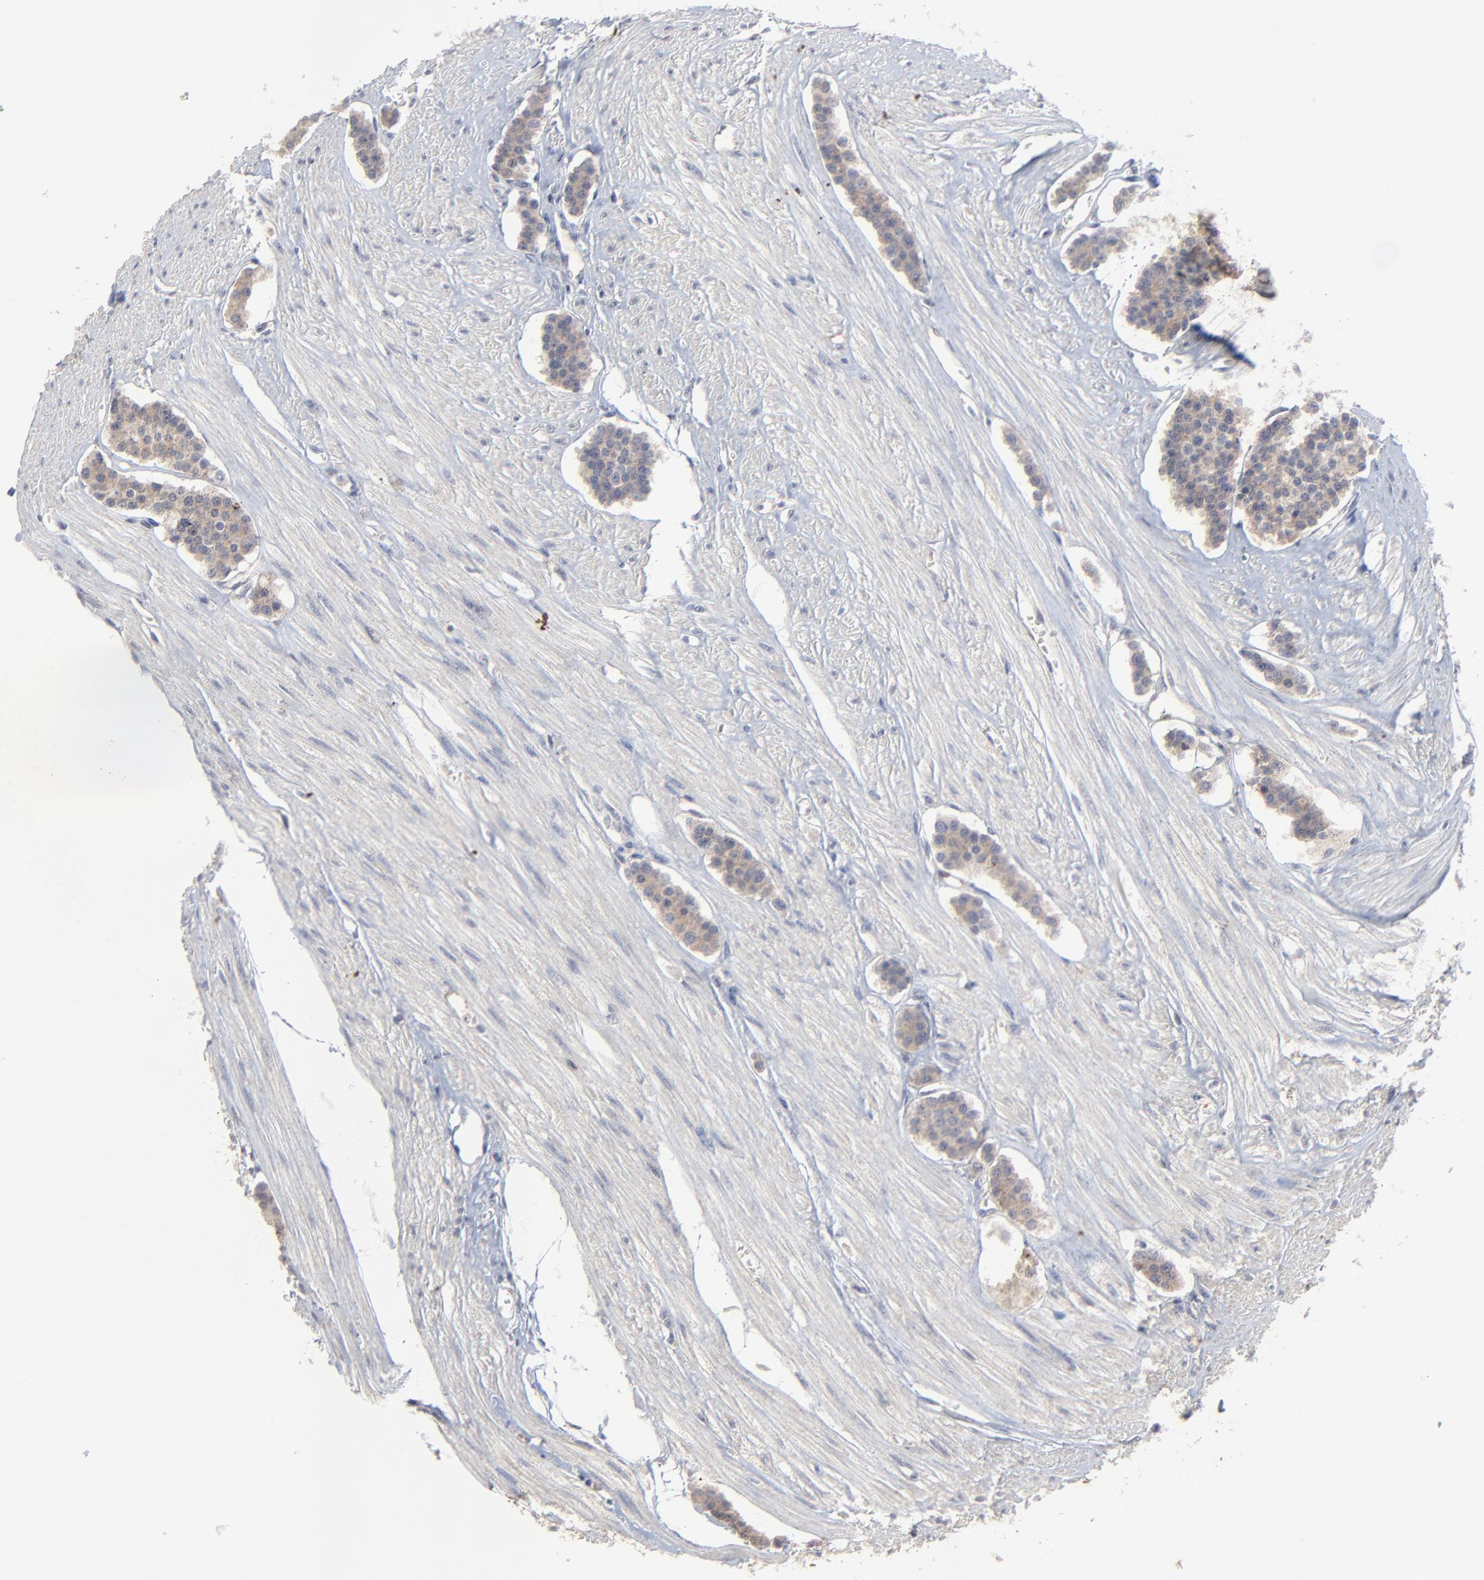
{"staining": {"intensity": "weak", "quantity": ">75%", "location": "cytoplasmic/membranous"}, "tissue": "carcinoid", "cell_type": "Tumor cells", "image_type": "cancer", "snomed": [{"axis": "morphology", "description": "Carcinoid, malignant, NOS"}, {"axis": "topography", "description": "Small intestine"}], "caption": "Human carcinoid stained with a protein marker exhibits weak staining in tumor cells.", "gene": "VPREB3", "patient": {"sex": "male", "age": 60}}